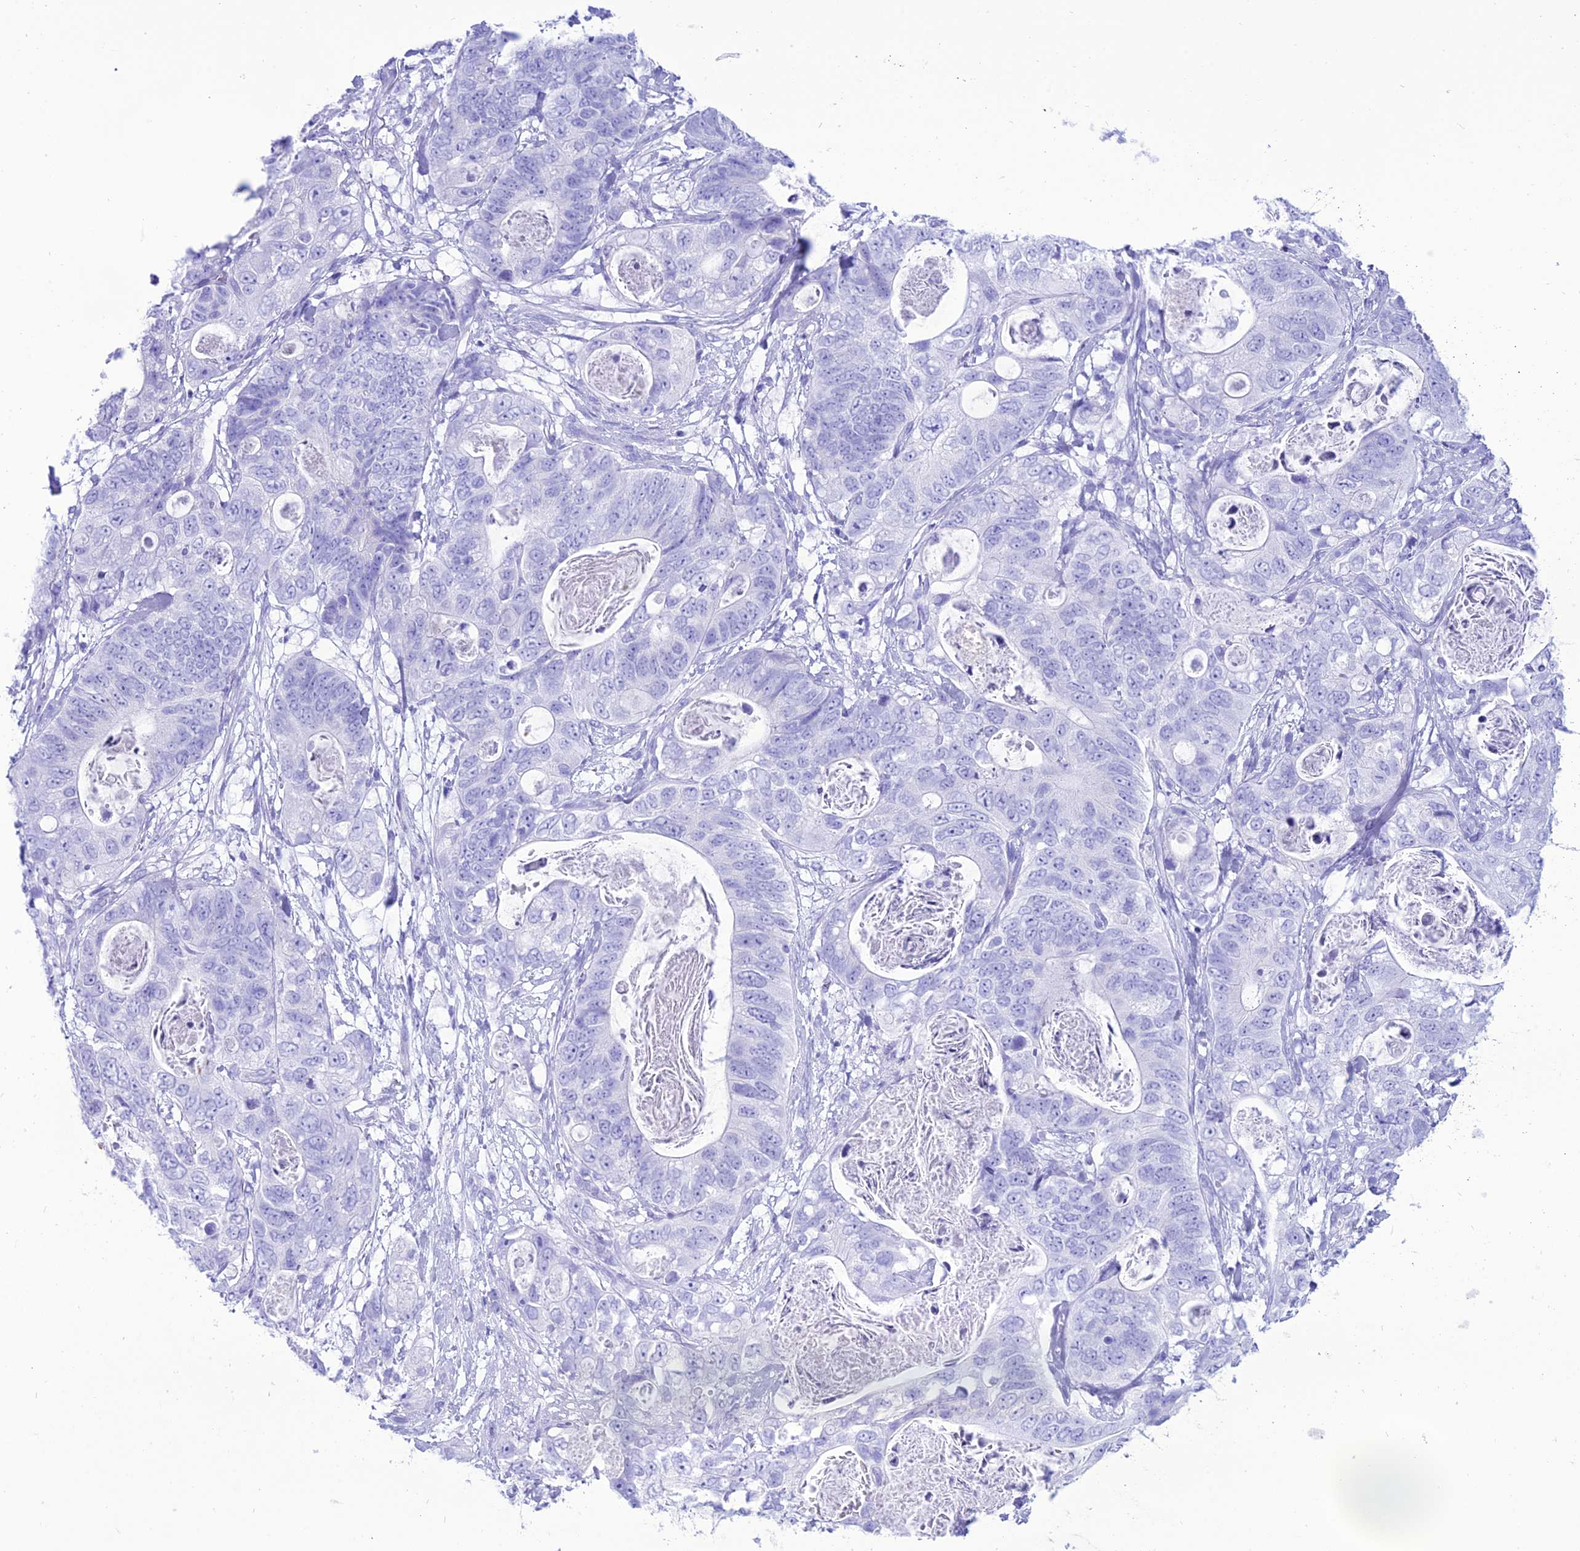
{"staining": {"intensity": "negative", "quantity": "none", "location": "none"}, "tissue": "stomach cancer", "cell_type": "Tumor cells", "image_type": "cancer", "snomed": [{"axis": "morphology", "description": "Normal tissue, NOS"}, {"axis": "morphology", "description": "Adenocarcinoma, NOS"}, {"axis": "topography", "description": "Stomach"}], "caption": "The photomicrograph displays no significant staining in tumor cells of adenocarcinoma (stomach).", "gene": "PNMA5", "patient": {"sex": "female", "age": 89}}